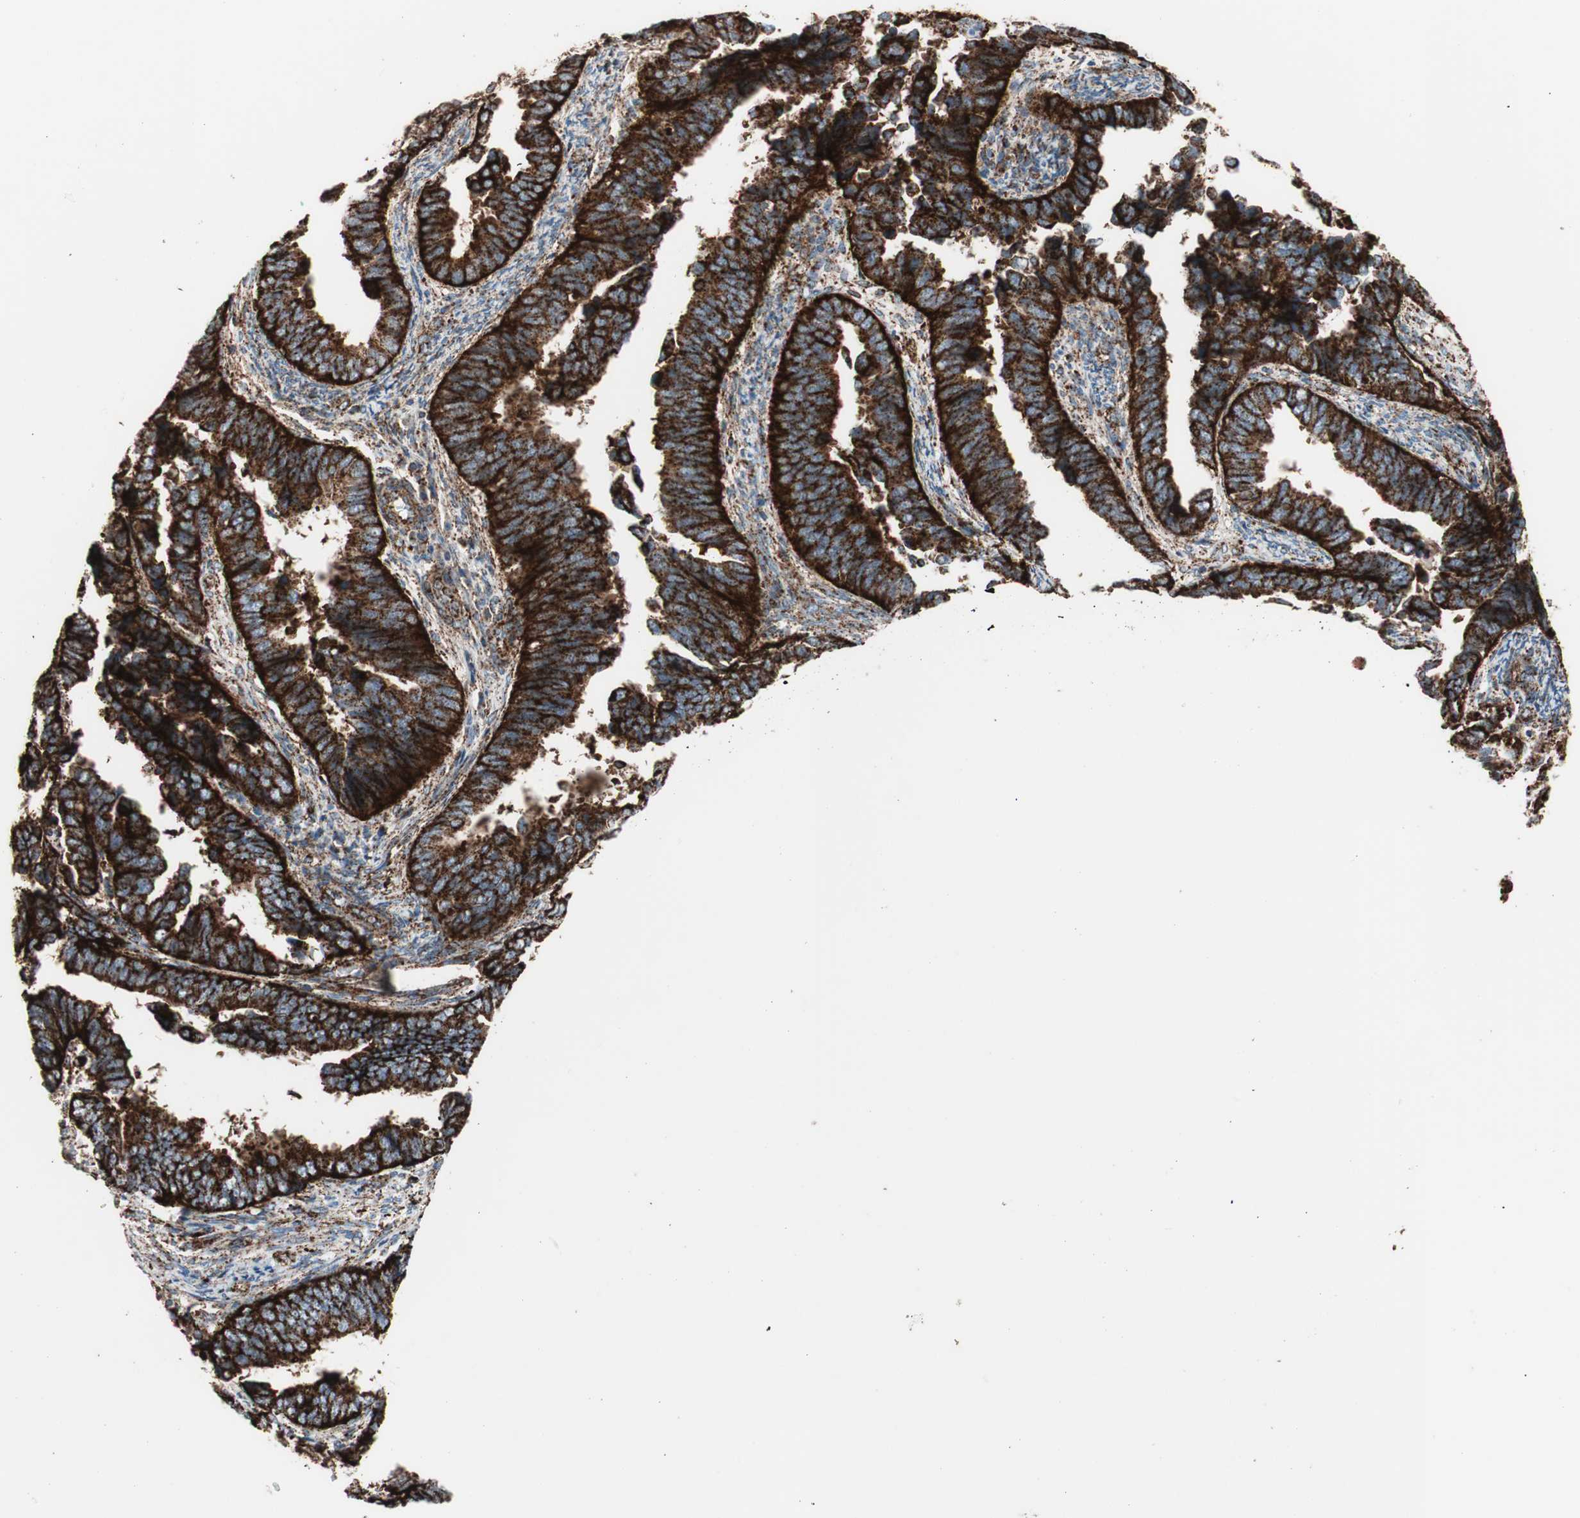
{"staining": {"intensity": "strong", "quantity": ">75%", "location": "cytoplasmic/membranous"}, "tissue": "endometrial cancer", "cell_type": "Tumor cells", "image_type": "cancer", "snomed": [{"axis": "morphology", "description": "Adenocarcinoma, NOS"}, {"axis": "topography", "description": "Endometrium"}], "caption": "IHC photomicrograph of adenocarcinoma (endometrial) stained for a protein (brown), which demonstrates high levels of strong cytoplasmic/membranous positivity in approximately >75% of tumor cells.", "gene": "LAMP1", "patient": {"sex": "female", "age": 75}}